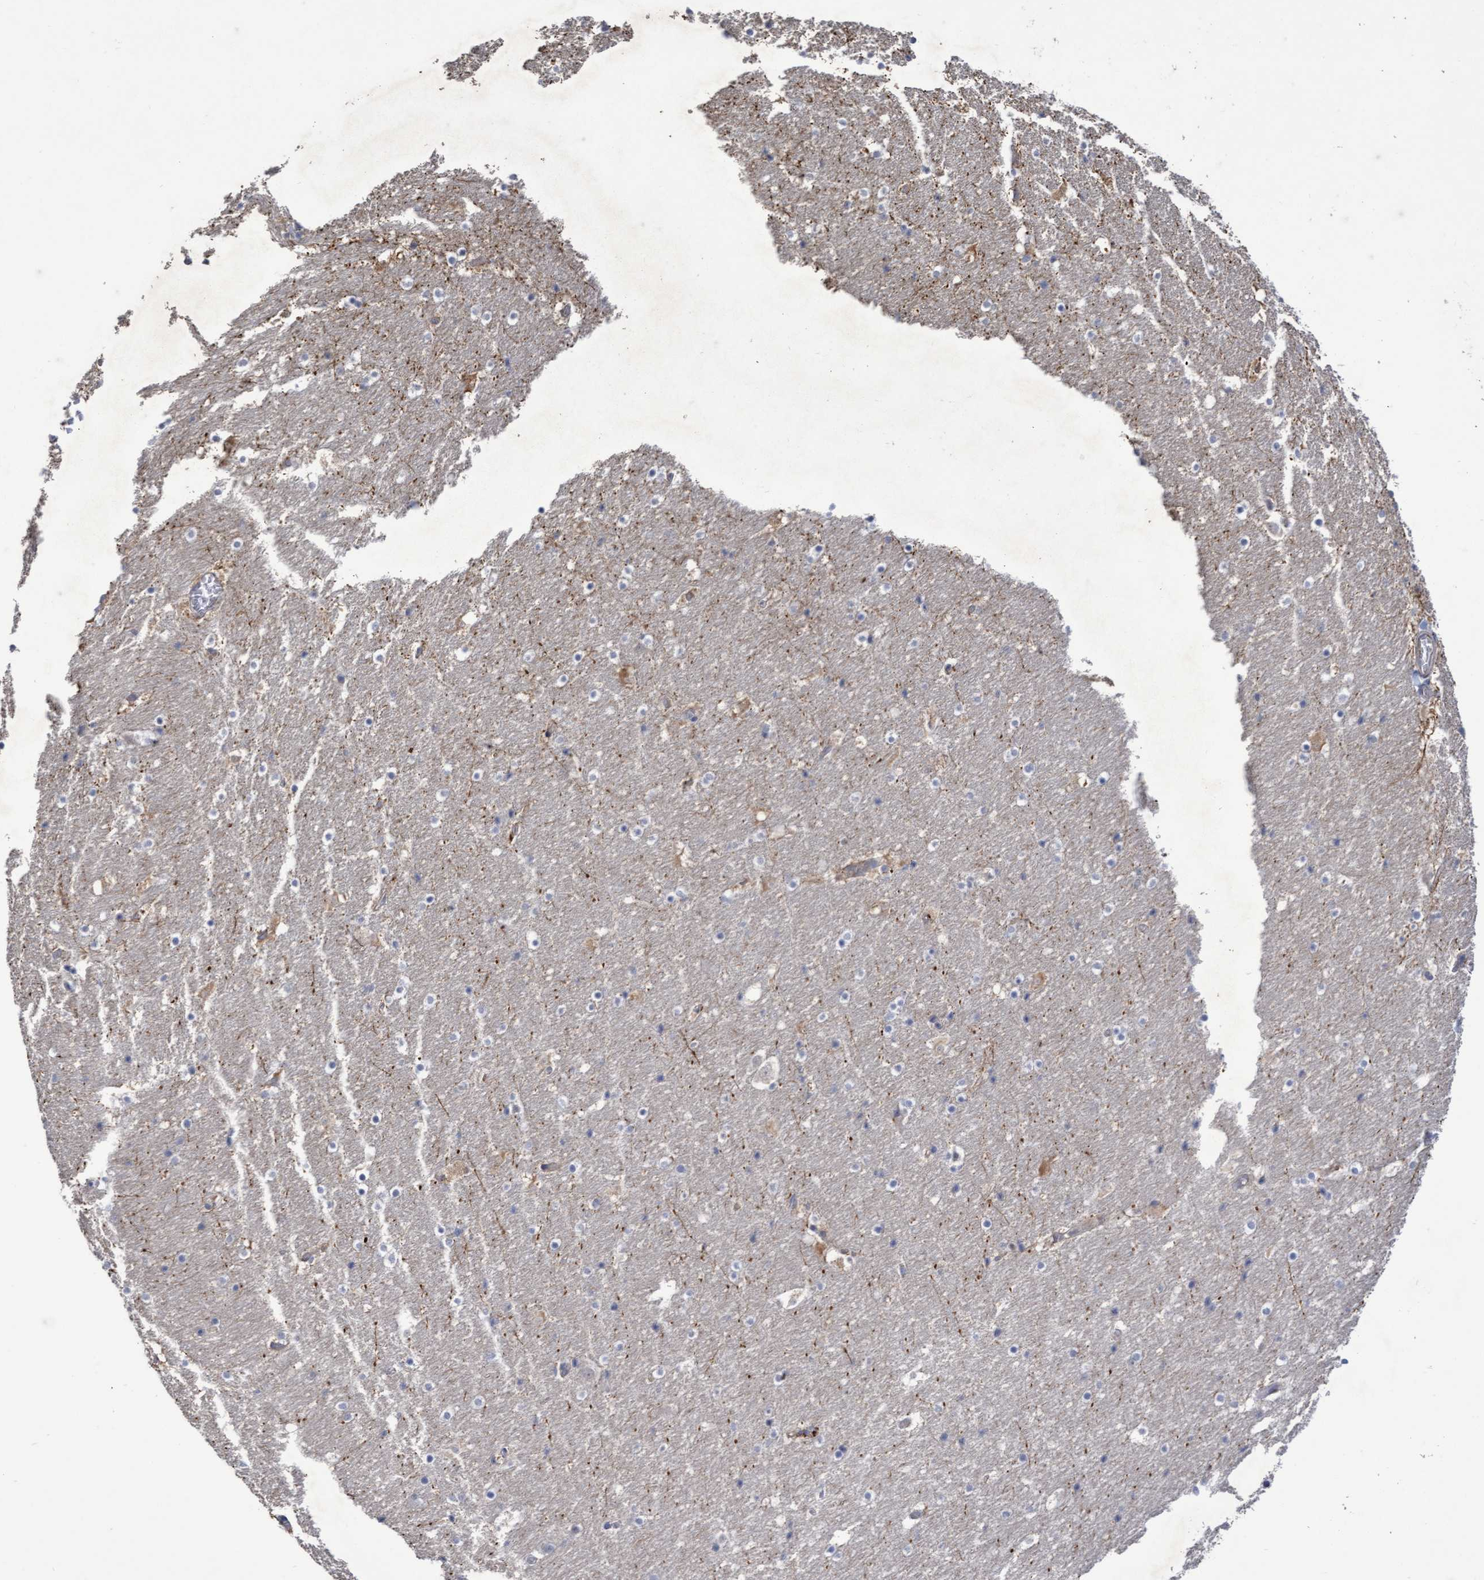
{"staining": {"intensity": "negative", "quantity": "none", "location": "none"}, "tissue": "hippocampus", "cell_type": "Glial cells", "image_type": "normal", "snomed": [{"axis": "morphology", "description": "Normal tissue, NOS"}, {"axis": "topography", "description": "Hippocampus"}], "caption": "Photomicrograph shows no protein expression in glial cells of benign hippocampus. Nuclei are stained in blue.", "gene": "KRT24", "patient": {"sex": "male", "age": 45}}